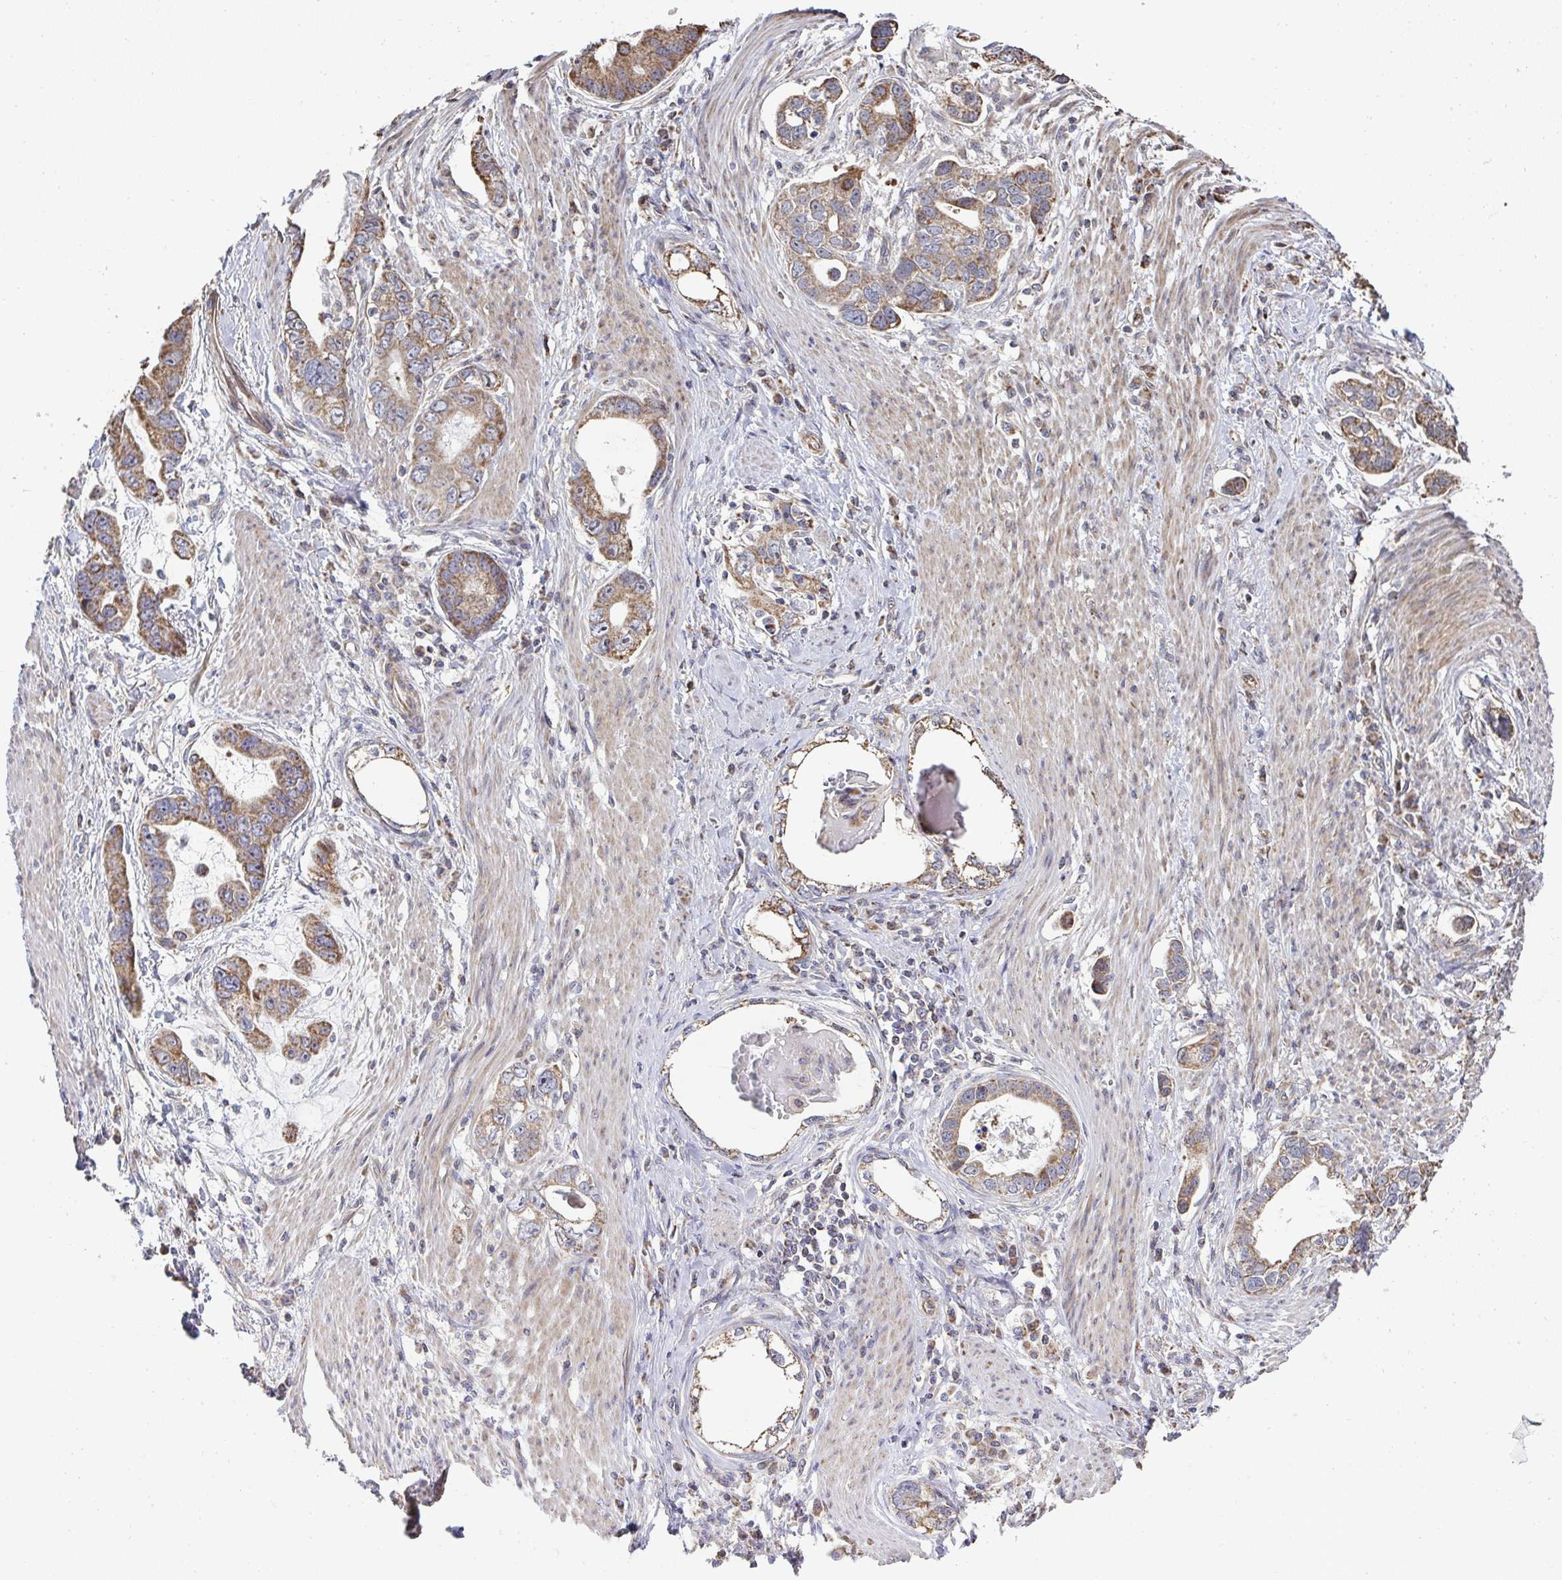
{"staining": {"intensity": "moderate", "quantity": ">75%", "location": "cytoplasmic/membranous"}, "tissue": "stomach cancer", "cell_type": "Tumor cells", "image_type": "cancer", "snomed": [{"axis": "morphology", "description": "Adenocarcinoma, NOS"}, {"axis": "topography", "description": "Stomach, lower"}], "caption": "Immunohistochemistry micrograph of stomach cancer (adenocarcinoma) stained for a protein (brown), which reveals medium levels of moderate cytoplasmic/membranous staining in about >75% of tumor cells.", "gene": "AGTPBP1", "patient": {"sex": "female", "age": 93}}